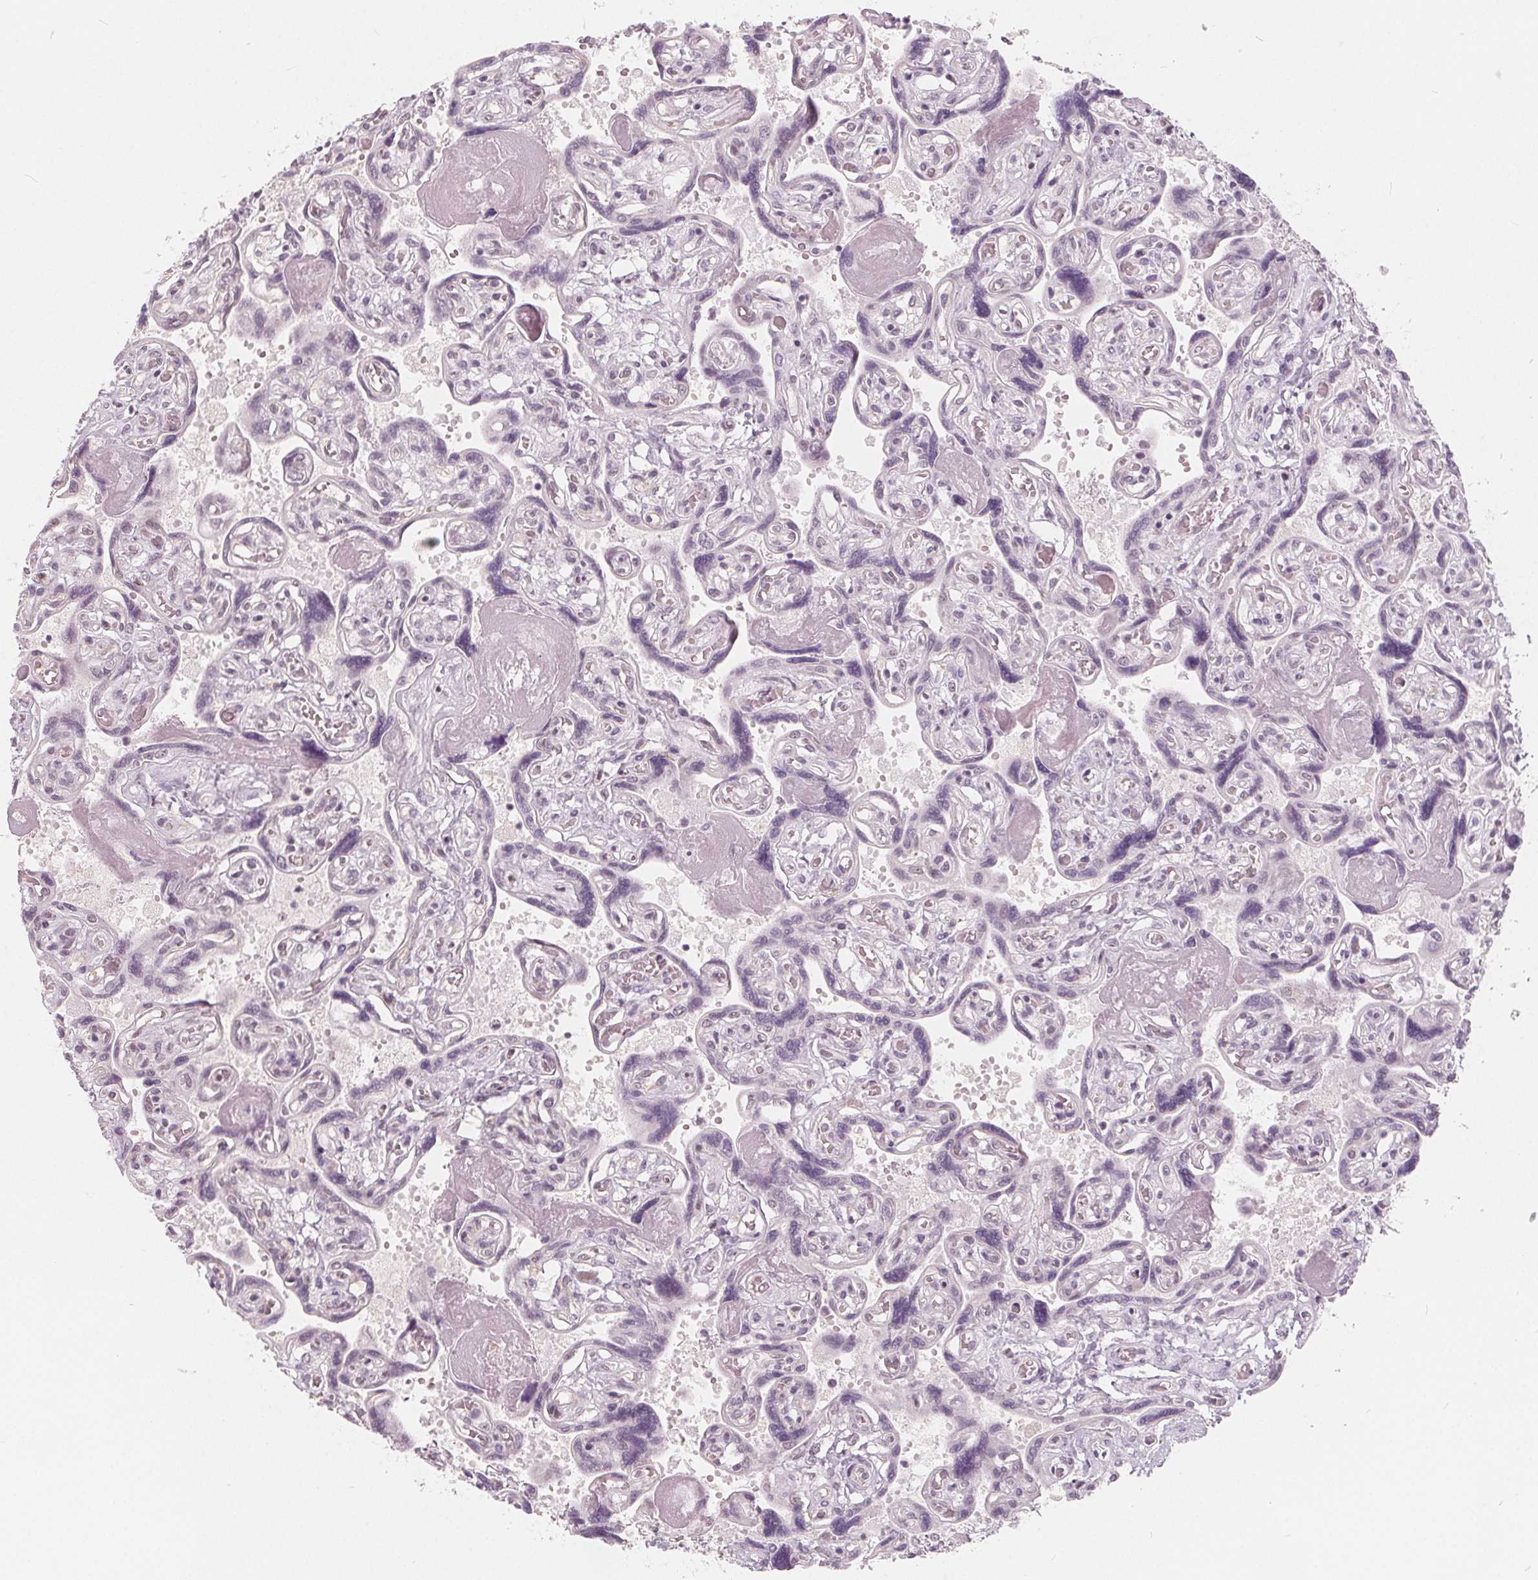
{"staining": {"intensity": "weak", "quantity": ">75%", "location": "nuclear"}, "tissue": "placenta", "cell_type": "Decidual cells", "image_type": "normal", "snomed": [{"axis": "morphology", "description": "Normal tissue, NOS"}, {"axis": "topography", "description": "Placenta"}], "caption": "The micrograph displays immunohistochemical staining of unremarkable placenta. There is weak nuclear expression is appreciated in about >75% of decidual cells. (IHC, brightfield microscopy, high magnification).", "gene": "NUP210L", "patient": {"sex": "female", "age": 32}}